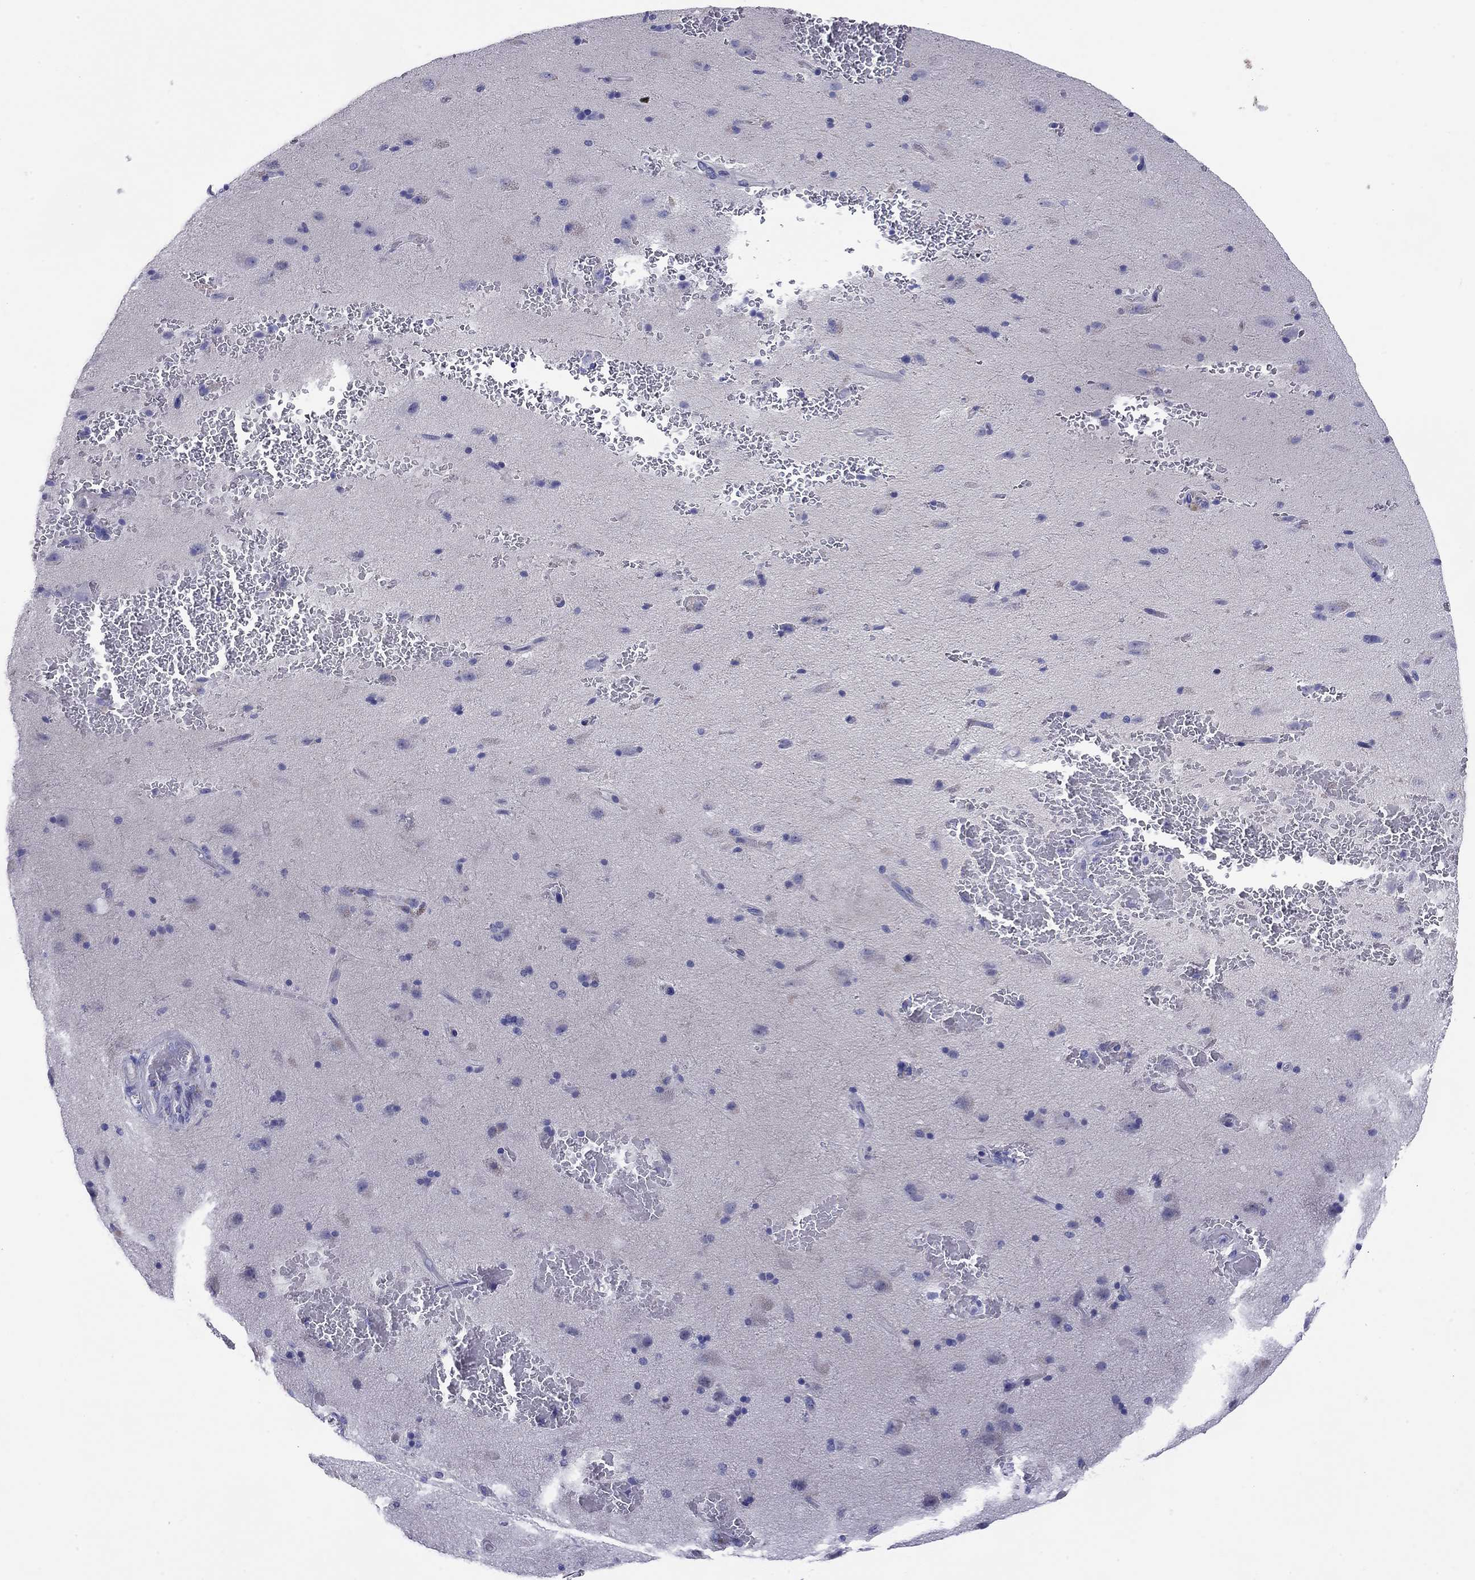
{"staining": {"intensity": "negative", "quantity": "none", "location": "none"}, "tissue": "cerebral cortex", "cell_type": "Endothelial cells", "image_type": "normal", "snomed": [{"axis": "morphology", "description": "Normal tissue, NOS"}, {"axis": "morphology", "description": "Glioma, malignant, High grade"}, {"axis": "topography", "description": "Cerebral cortex"}], "caption": "The immunohistochemistry (IHC) histopathology image has no significant positivity in endothelial cells of cerebral cortex.", "gene": "CMYA5", "patient": {"sex": "male", "age": 77}}